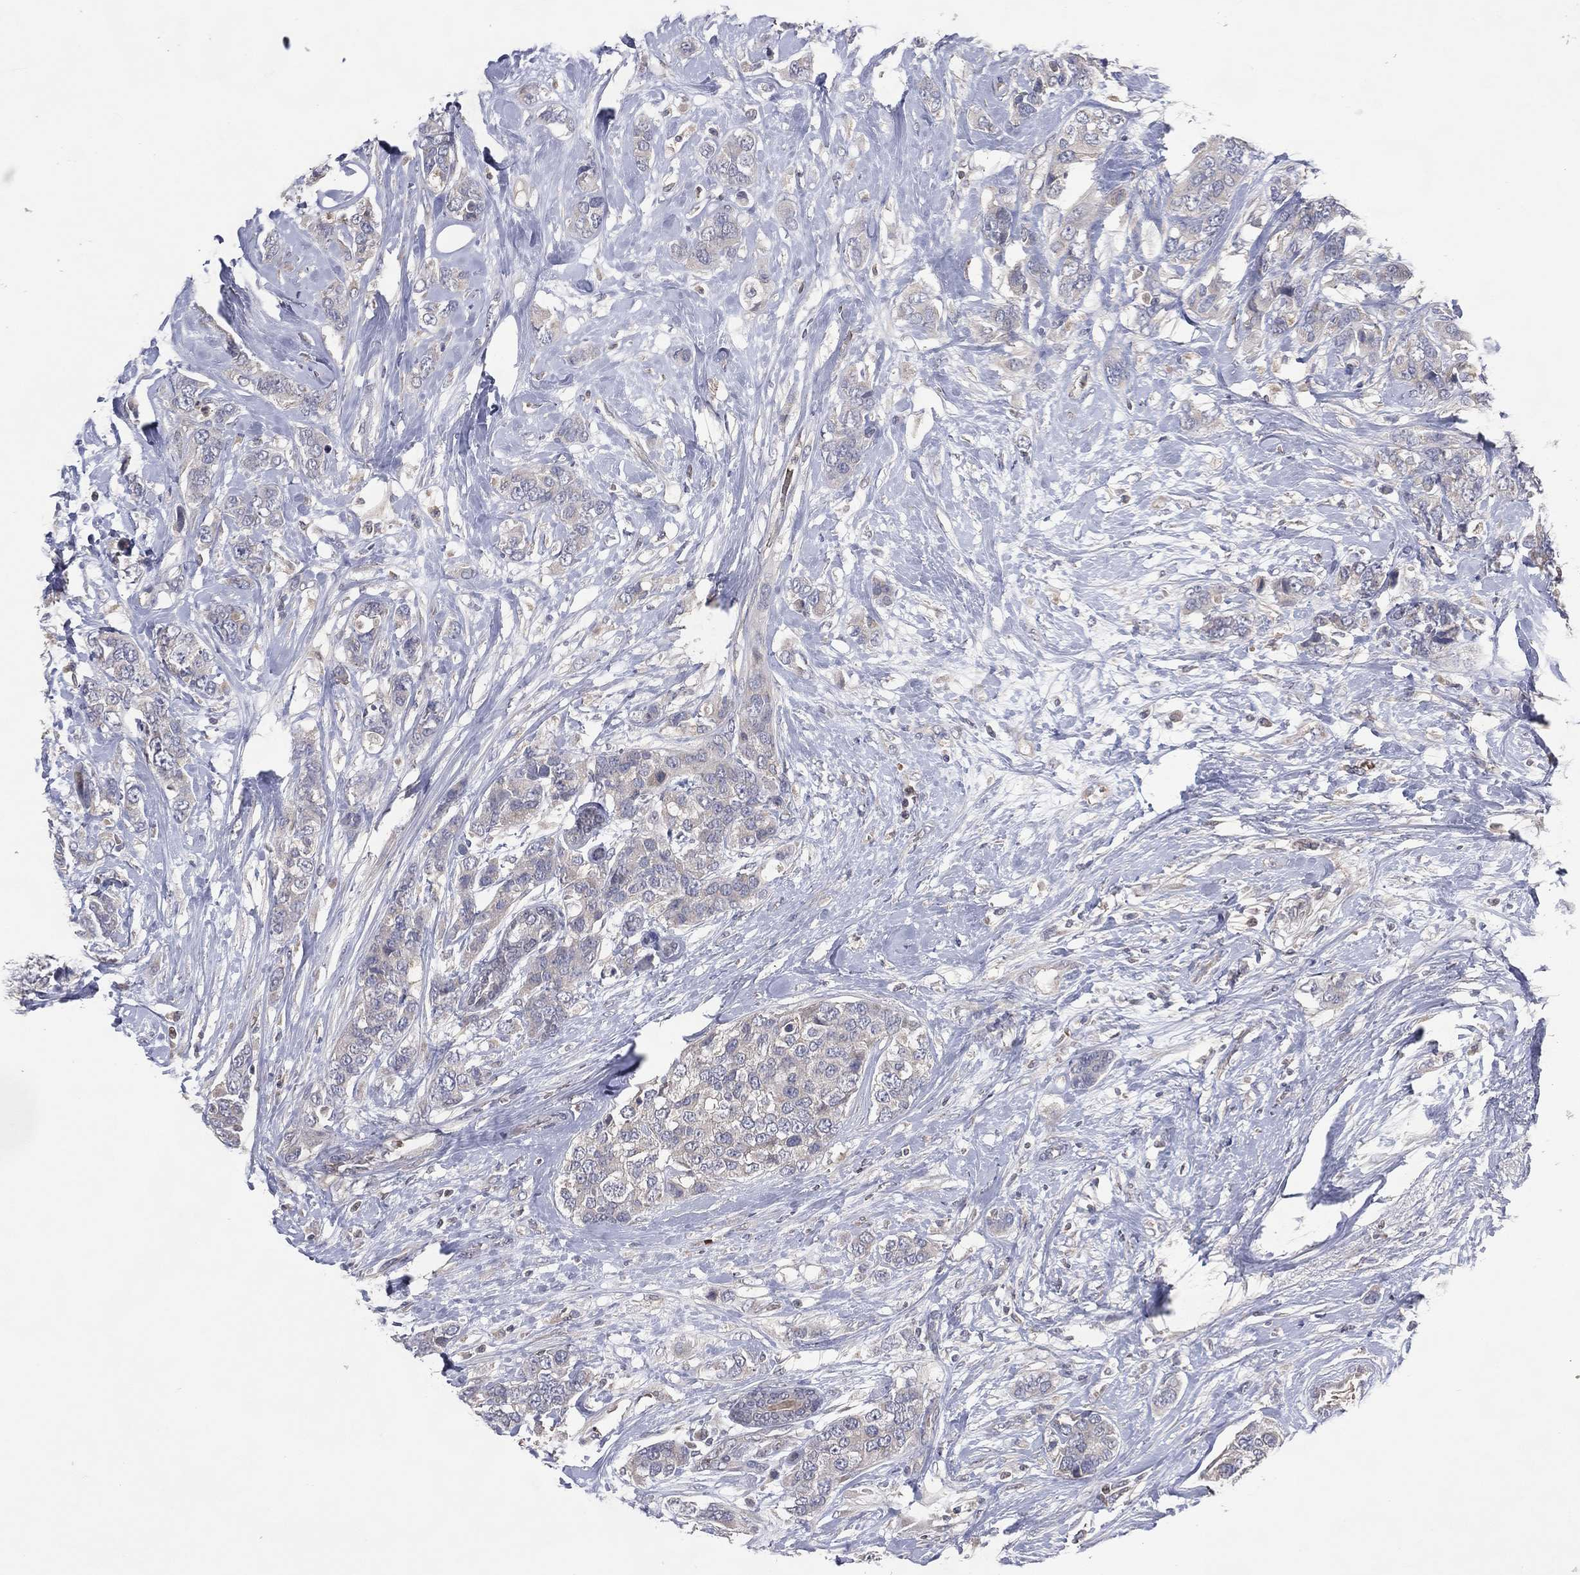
{"staining": {"intensity": "negative", "quantity": "none", "location": "none"}, "tissue": "breast cancer", "cell_type": "Tumor cells", "image_type": "cancer", "snomed": [{"axis": "morphology", "description": "Lobular carcinoma"}, {"axis": "topography", "description": "Breast"}], "caption": "Tumor cells show no significant protein expression in breast lobular carcinoma.", "gene": "DNAH7", "patient": {"sex": "female", "age": 59}}